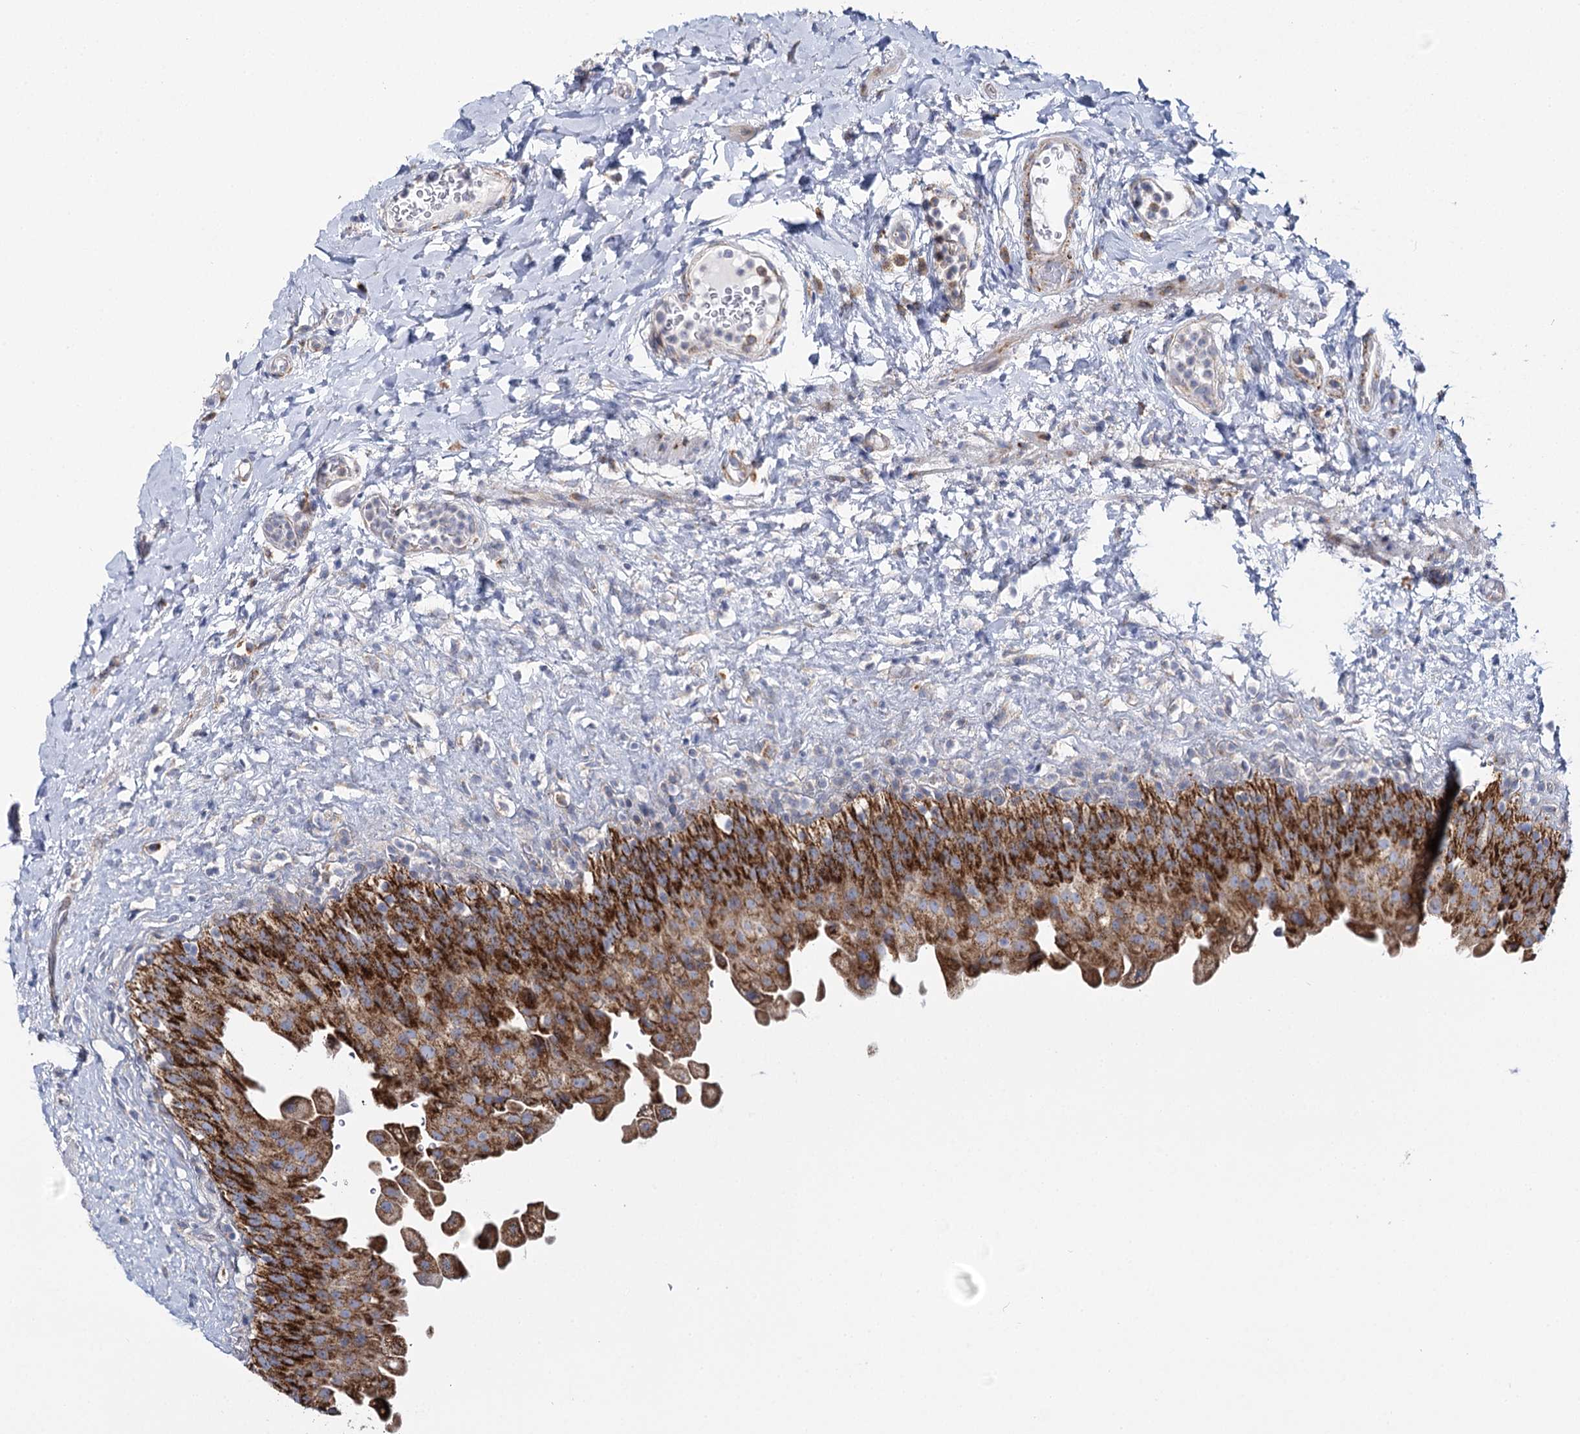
{"staining": {"intensity": "strong", "quantity": ">75%", "location": "cytoplasmic/membranous"}, "tissue": "urinary bladder", "cell_type": "Urothelial cells", "image_type": "normal", "snomed": [{"axis": "morphology", "description": "Normal tissue, NOS"}, {"axis": "topography", "description": "Urinary bladder"}], "caption": "Protein analysis of unremarkable urinary bladder demonstrates strong cytoplasmic/membranous staining in about >75% of urothelial cells. Ihc stains the protein of interest in brown and the nuclei are stained blue.", "gene": "THUMPD3", "patient": {"sex": "female", "age": 27}}